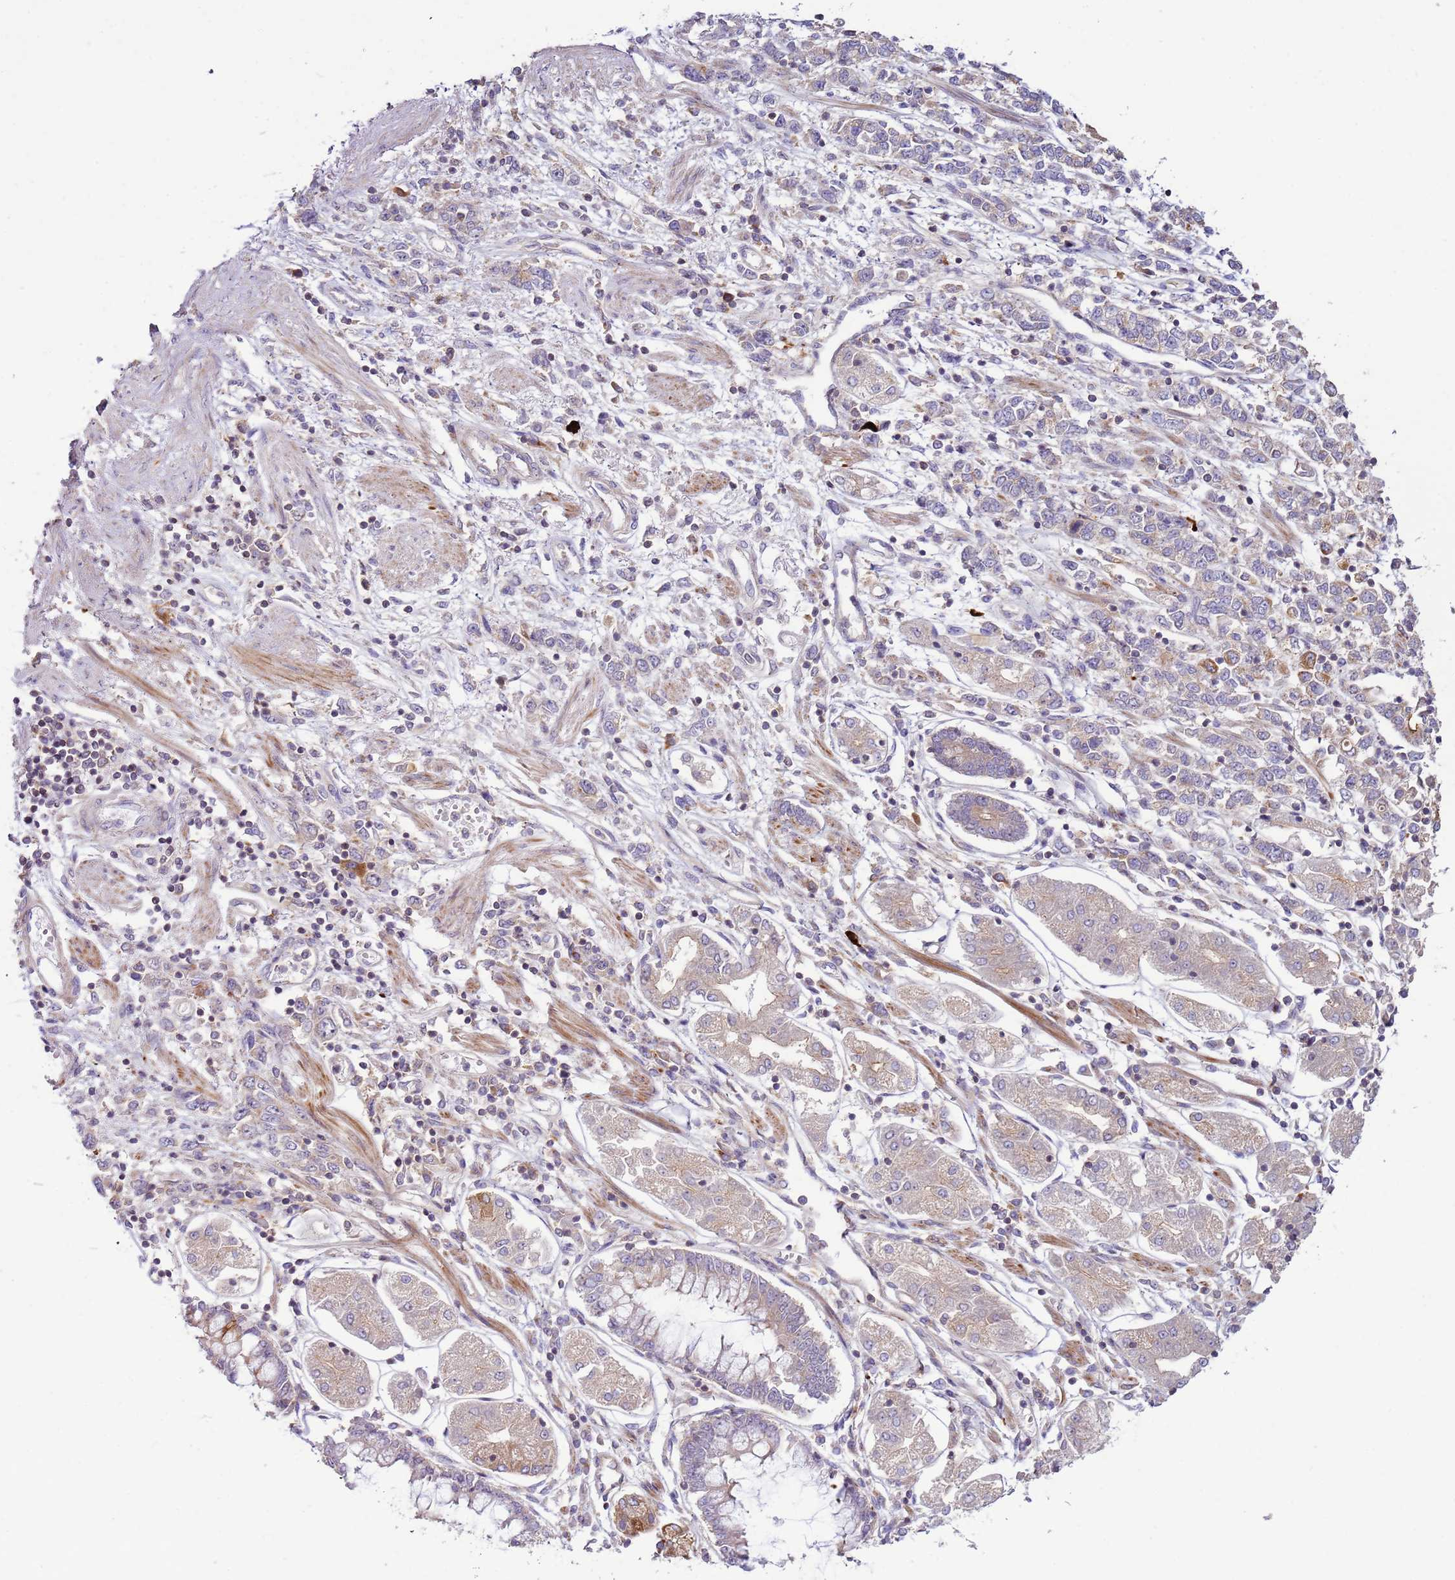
{"staining": {"intensity": "moderate", "quantity": "<25%", "location": "cytoplasmic/membranous"}, "tissue": "stomach cancer", "cell_type": "Tumor cells", "image_type": "cancer", "snomed": [{"axis": "morphology", "description": "Adenocarcinoma, NOS"}, {"axis": "topography", "description": "Stomach"}], "caption": "Tumor cells display low levels of moderate cytoplasmic/membranous expression in approximately <25% of cells in stomach cancer (adenocarcinoma).", "gene": "ZNF624", "patient": {"sex": "female", "age": 76}}